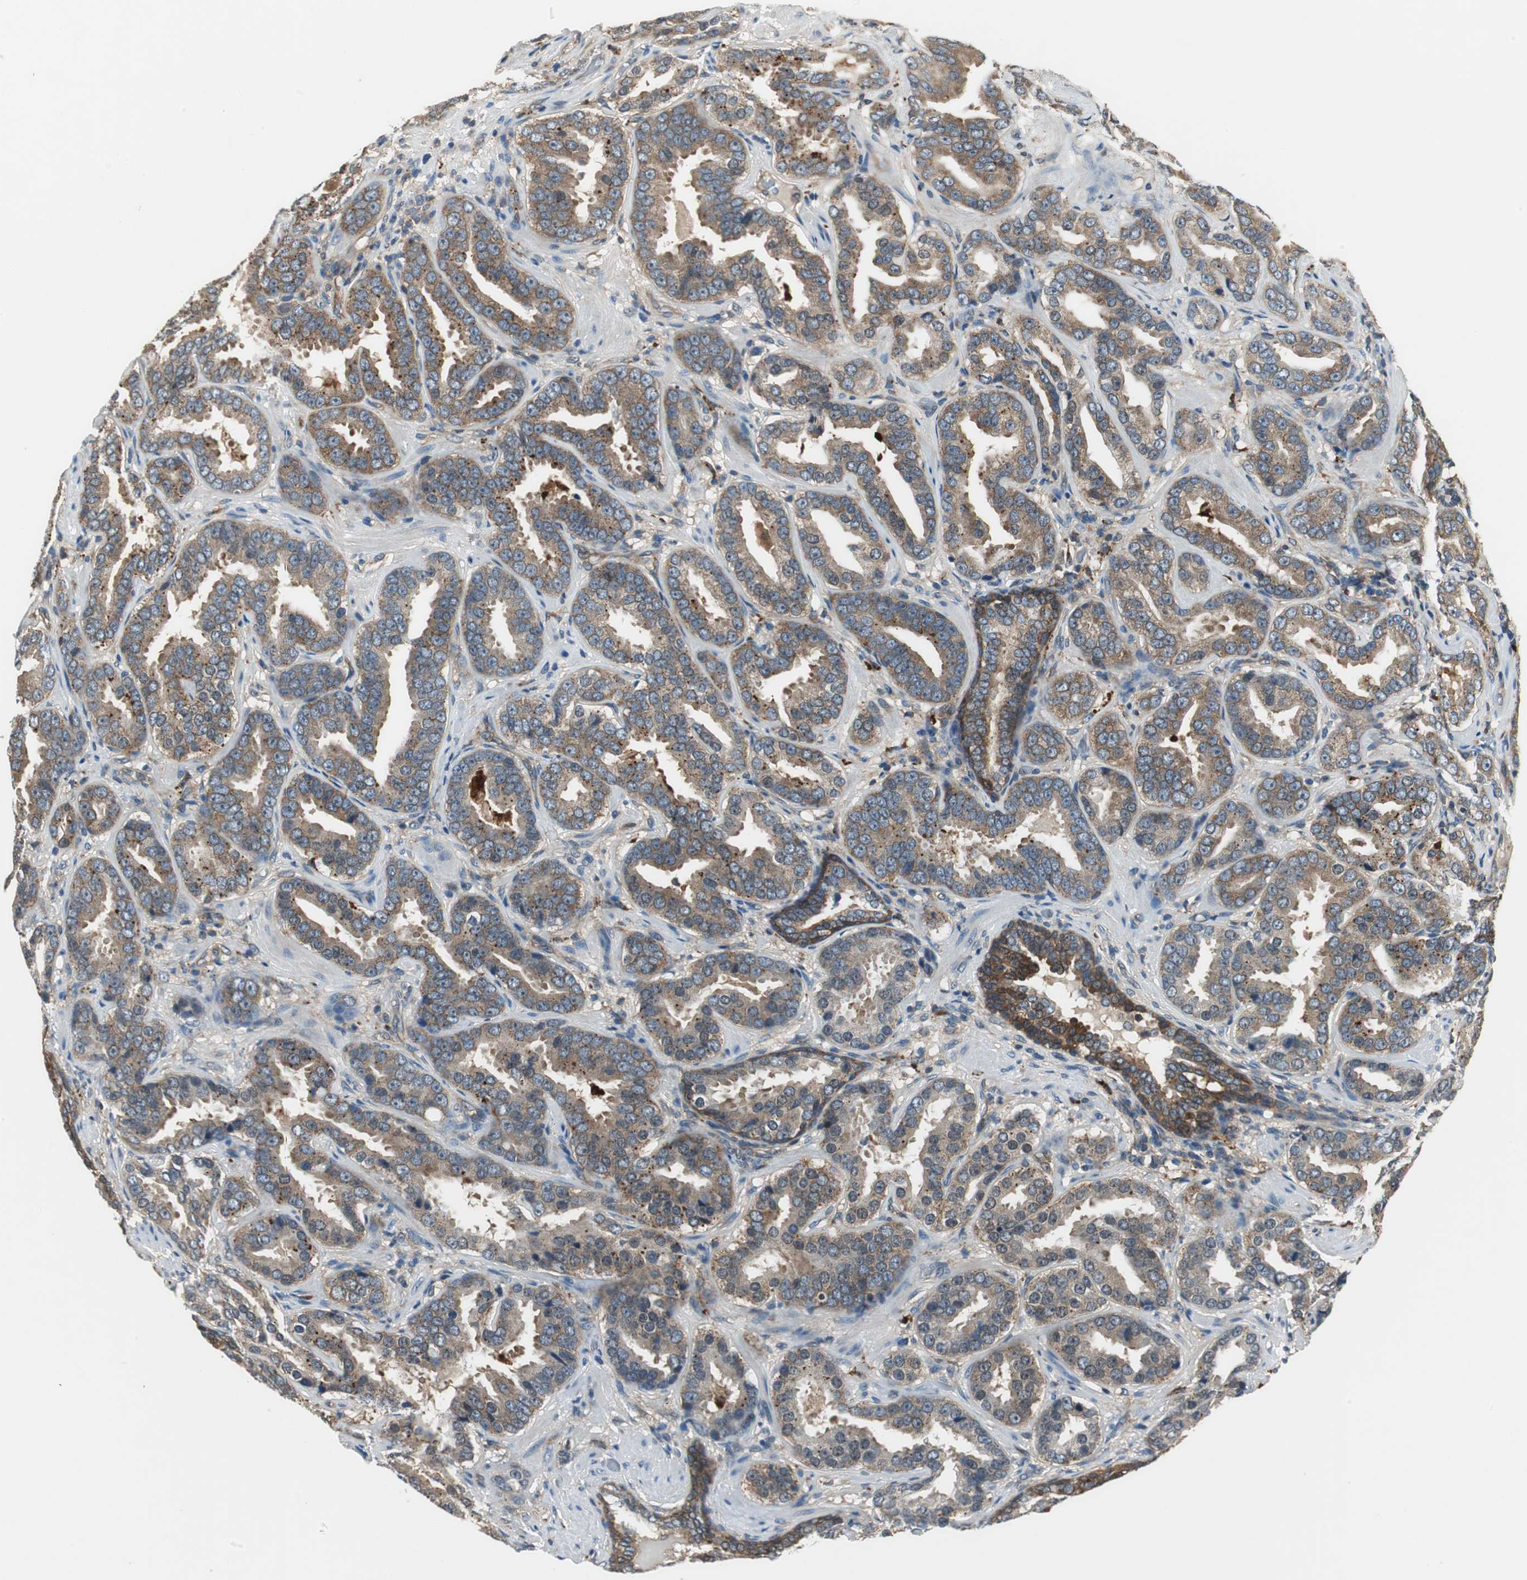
{"staining": {"intensity": "moderate", "quantity": ">75%", "location": "cytoplasmic/membranous"}, "tissue": "prostate cancer", "cell_type": "Tumor cells", "image_type": "cancer", "snomed": [{"axis": "morphology", "description": "Adenocarcinoma, Low grade"}, {"axis": "topography", "description": "Prostate"}], "caption": "Moderate cytoplasmic/membranous staining is appreciated in about >75% of tumor cells in adenocarcinoma (low-grade) (prostate).", "gene": "NCK1", "patient": {"sex": "male", "age": 59}}